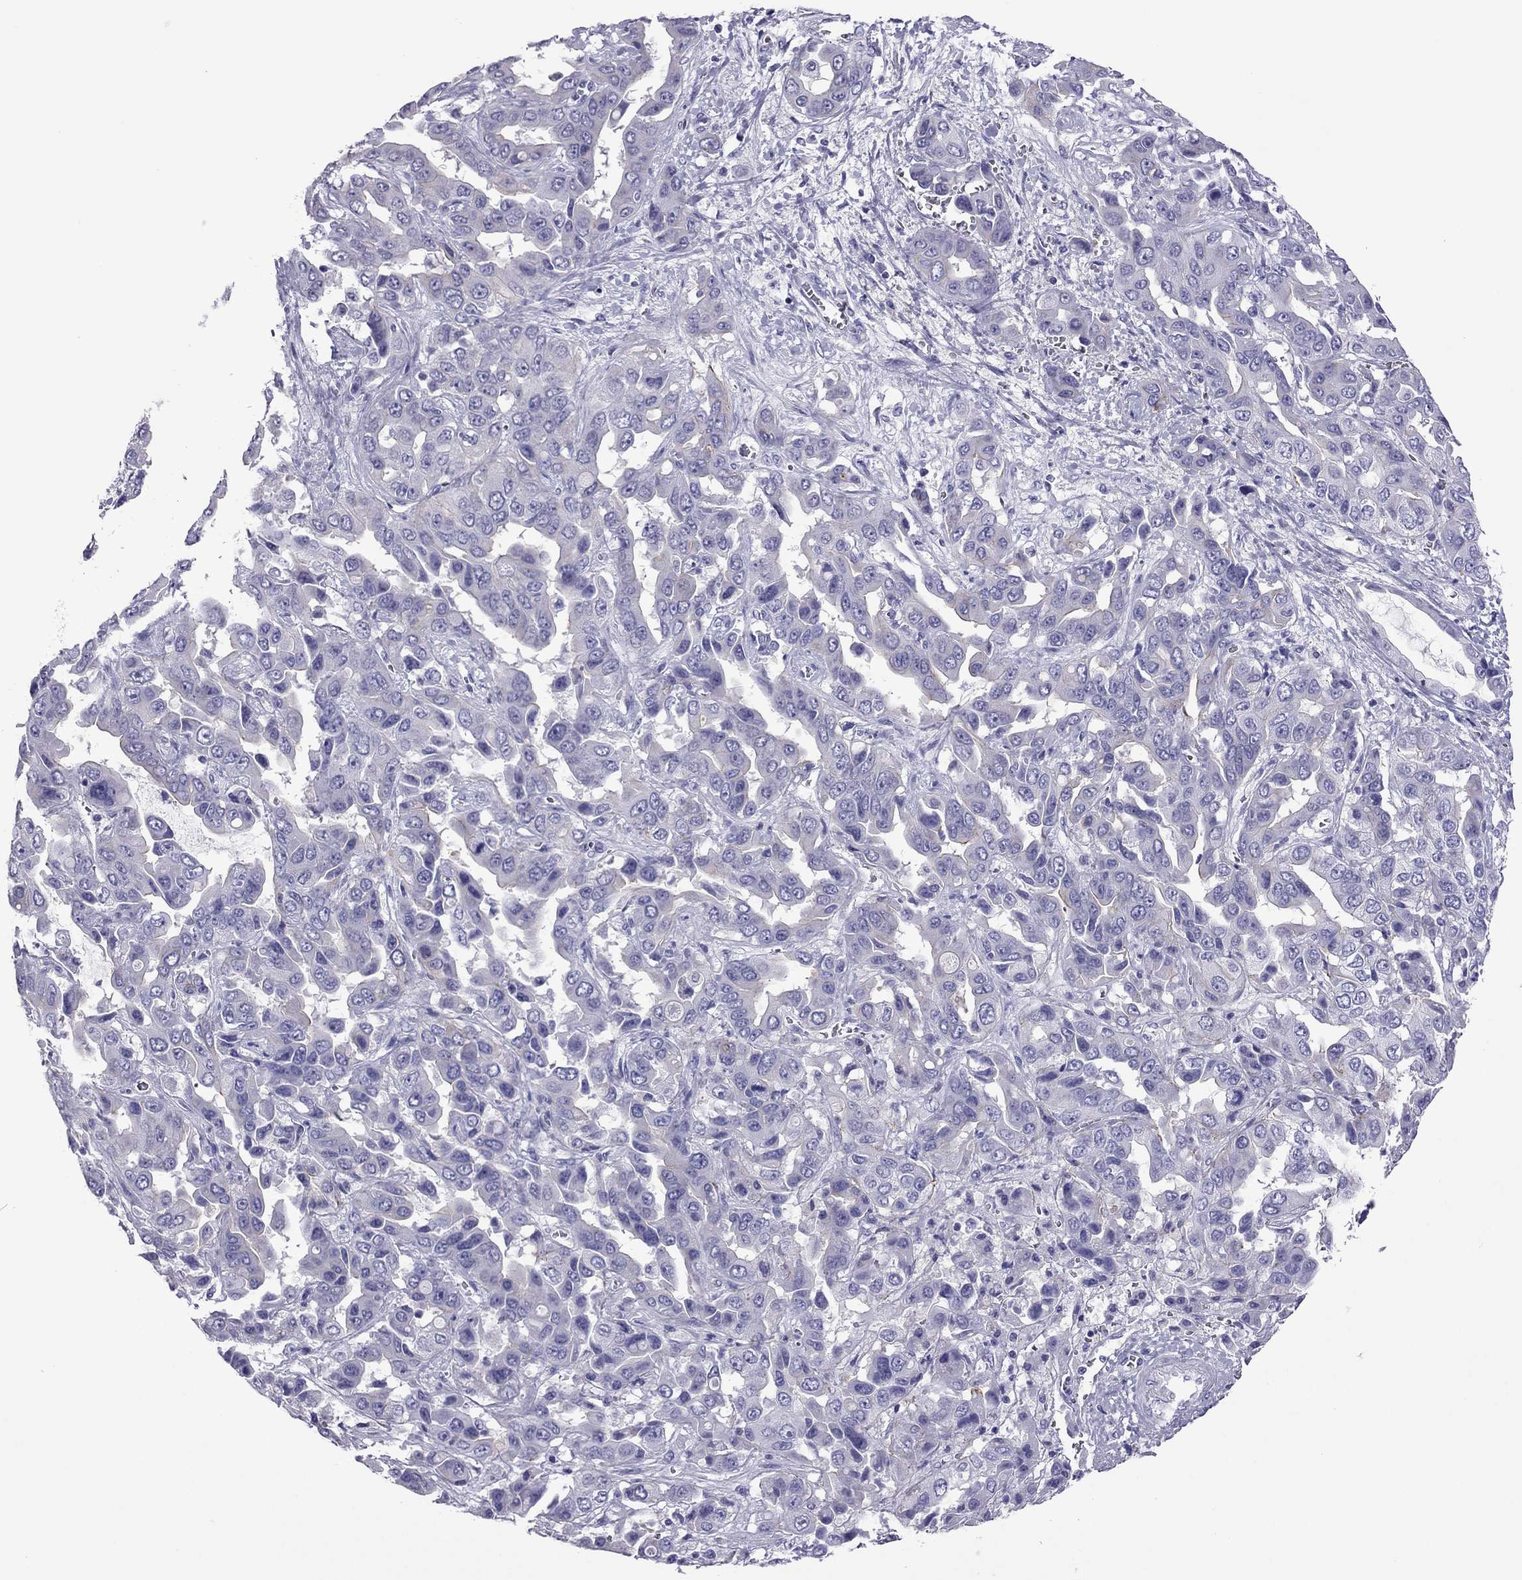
{"staining": {"intensity": "negative", "quantity": "none", "location": "none"}, "tissue": "liver cancer", "cell_type": "Tumor cells", "image_type": "cancer", "snomed": [{"axis": "morphology", "description": "Cholangiocarcinoma"}, {"axis": "topography", "description": "Liver"}], "caption": "DAB immunohistochemical staining of liver cholangiocarcinoma reveals no significant staining in tumor cells. (DAB immunohistochemistry (IHC) with hematoxylin counter stain).", "gene": "MYL11", "patient": {"sex": "female", "age": 52}}